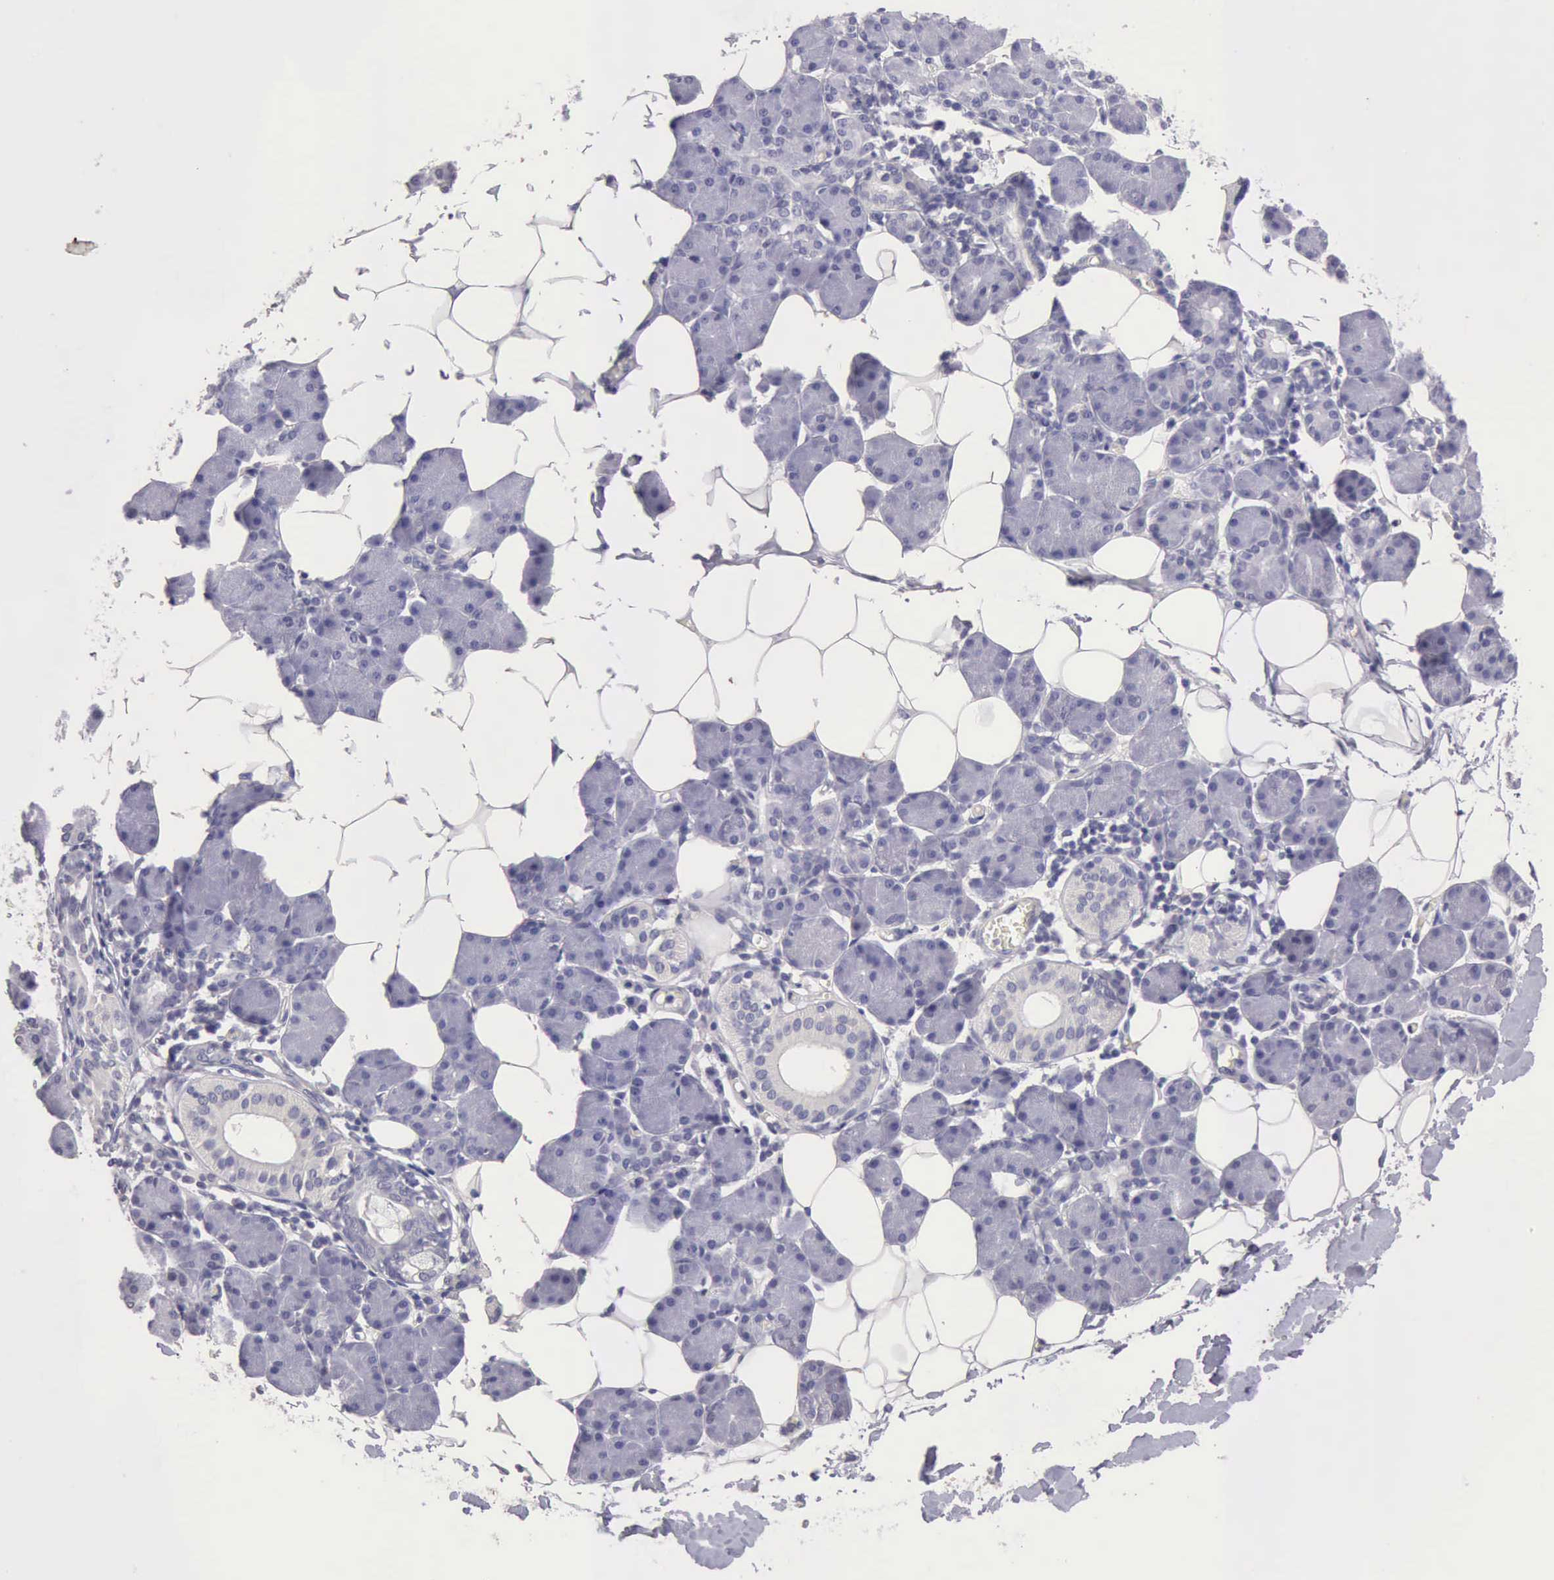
{"staining": {"intensity": "negative", "quantity": "none", "location": "none"}, "tissue": "salivary gland", "cell_type": "Glandular cells", "image_type": "normal", "snomed": [{"axis": "morphology", "description": "Normal tissue, NOS"}, {"axis": "morphology", "description": "Adenoma, NOS"}, {"axis": "topography", "description": "Salivary gland"}], "caption": "IHC of benign salivary gland demonstrates no expression in glandular cells.", "gene": "KCND1", "patient": {"sex": "female", "age": 32}}